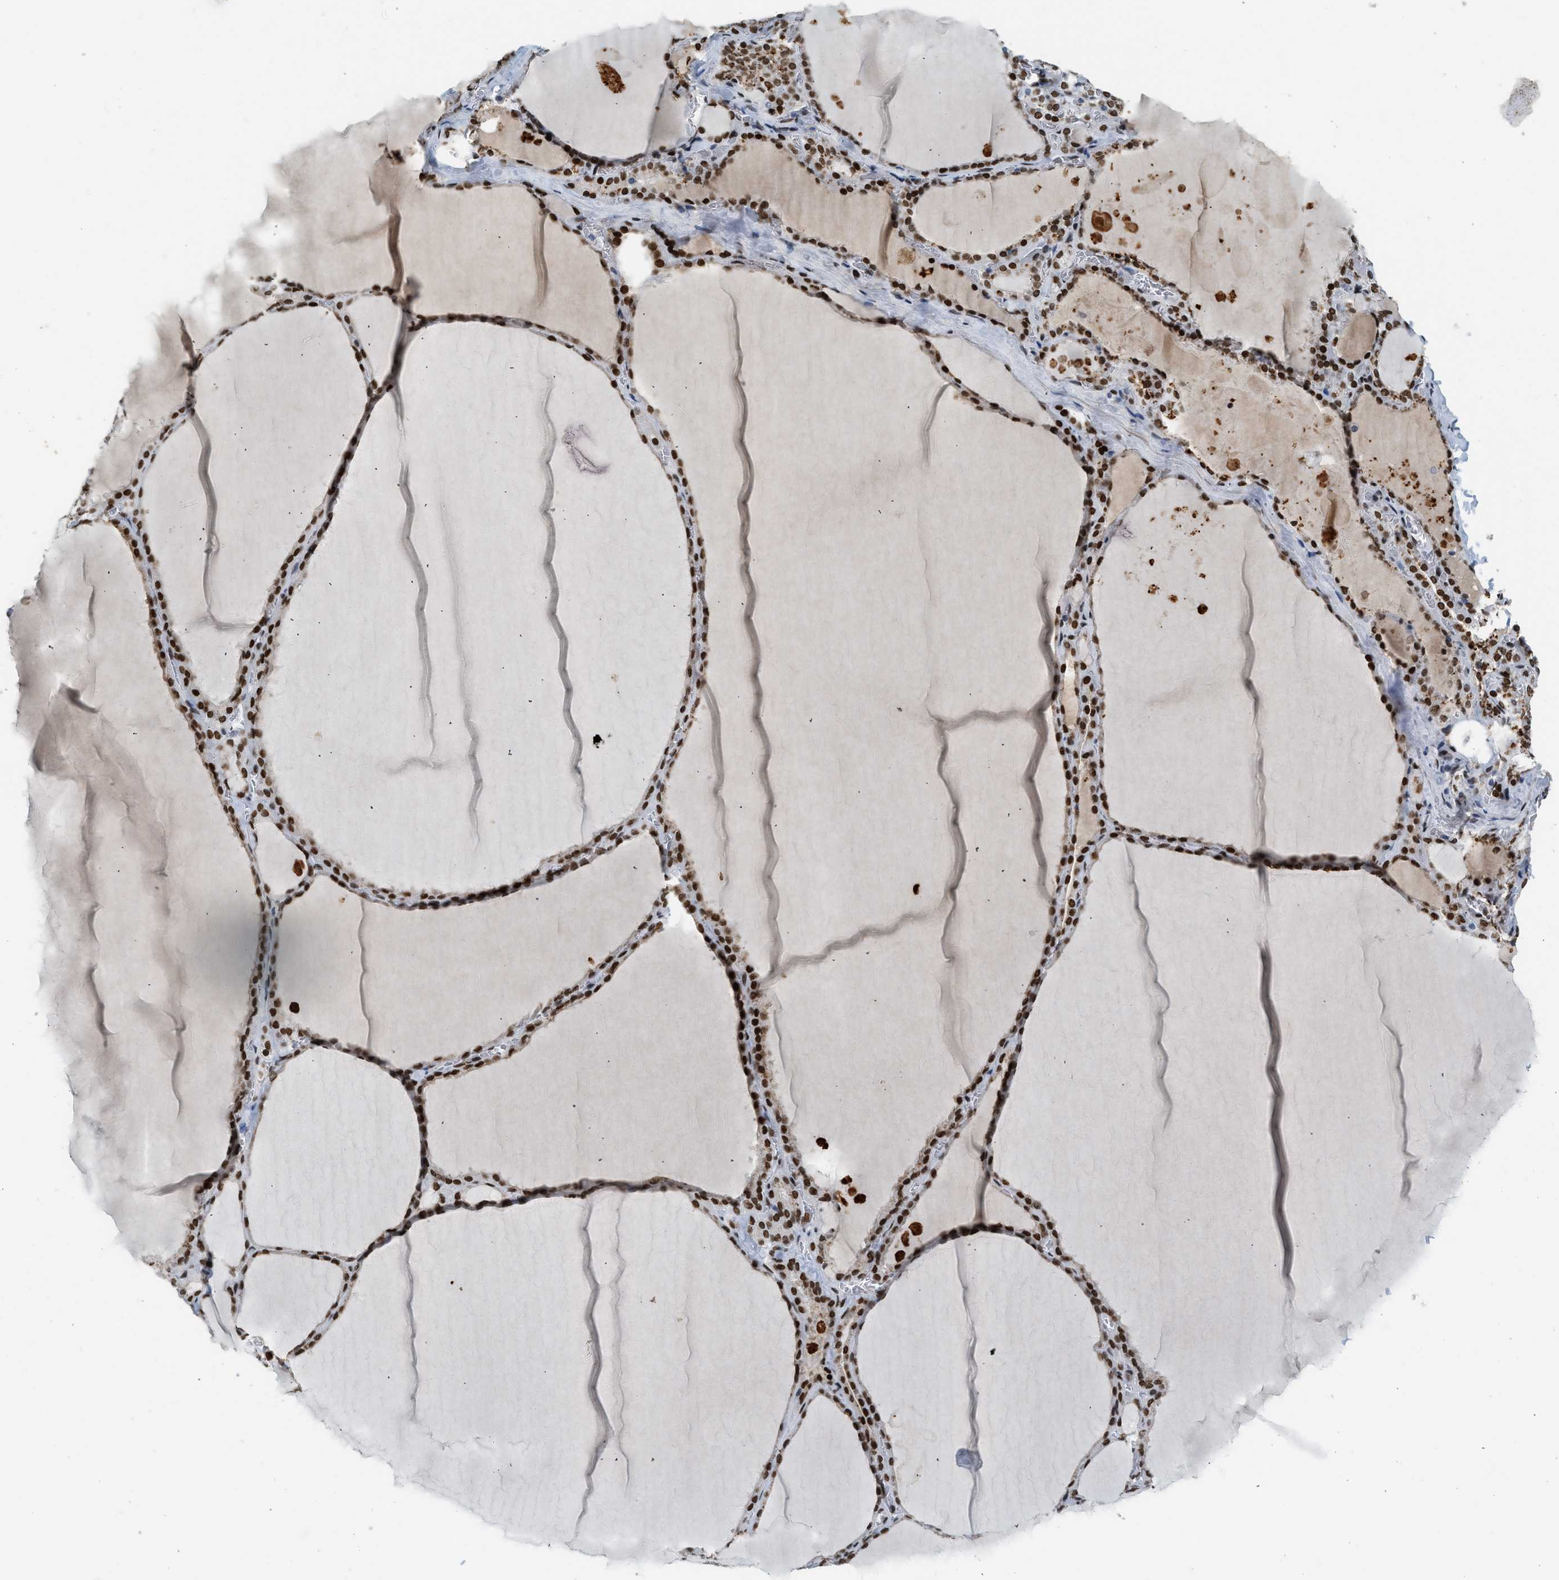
{"staining": {"intensity": "strong", "quantity": ">75%", "location": "nuclear"}, "tissue": "thyroid gland", "cell_type": "Glandular cells", "image_type": "normal", "snomed": [{"axis": "morphology", "description": "Normal tissue, NOS"}, {"axis": "topography", "description": "Thyroid gland"}], "caption": "Strong nuclear protein staining is seen in about >75% of glandular cells in thyroid gland. Ihc stains the protein in brown and the nuclei are stained blue.", "gene": "ZBTB20", "patient": {"sex": "male", "age": 56}}